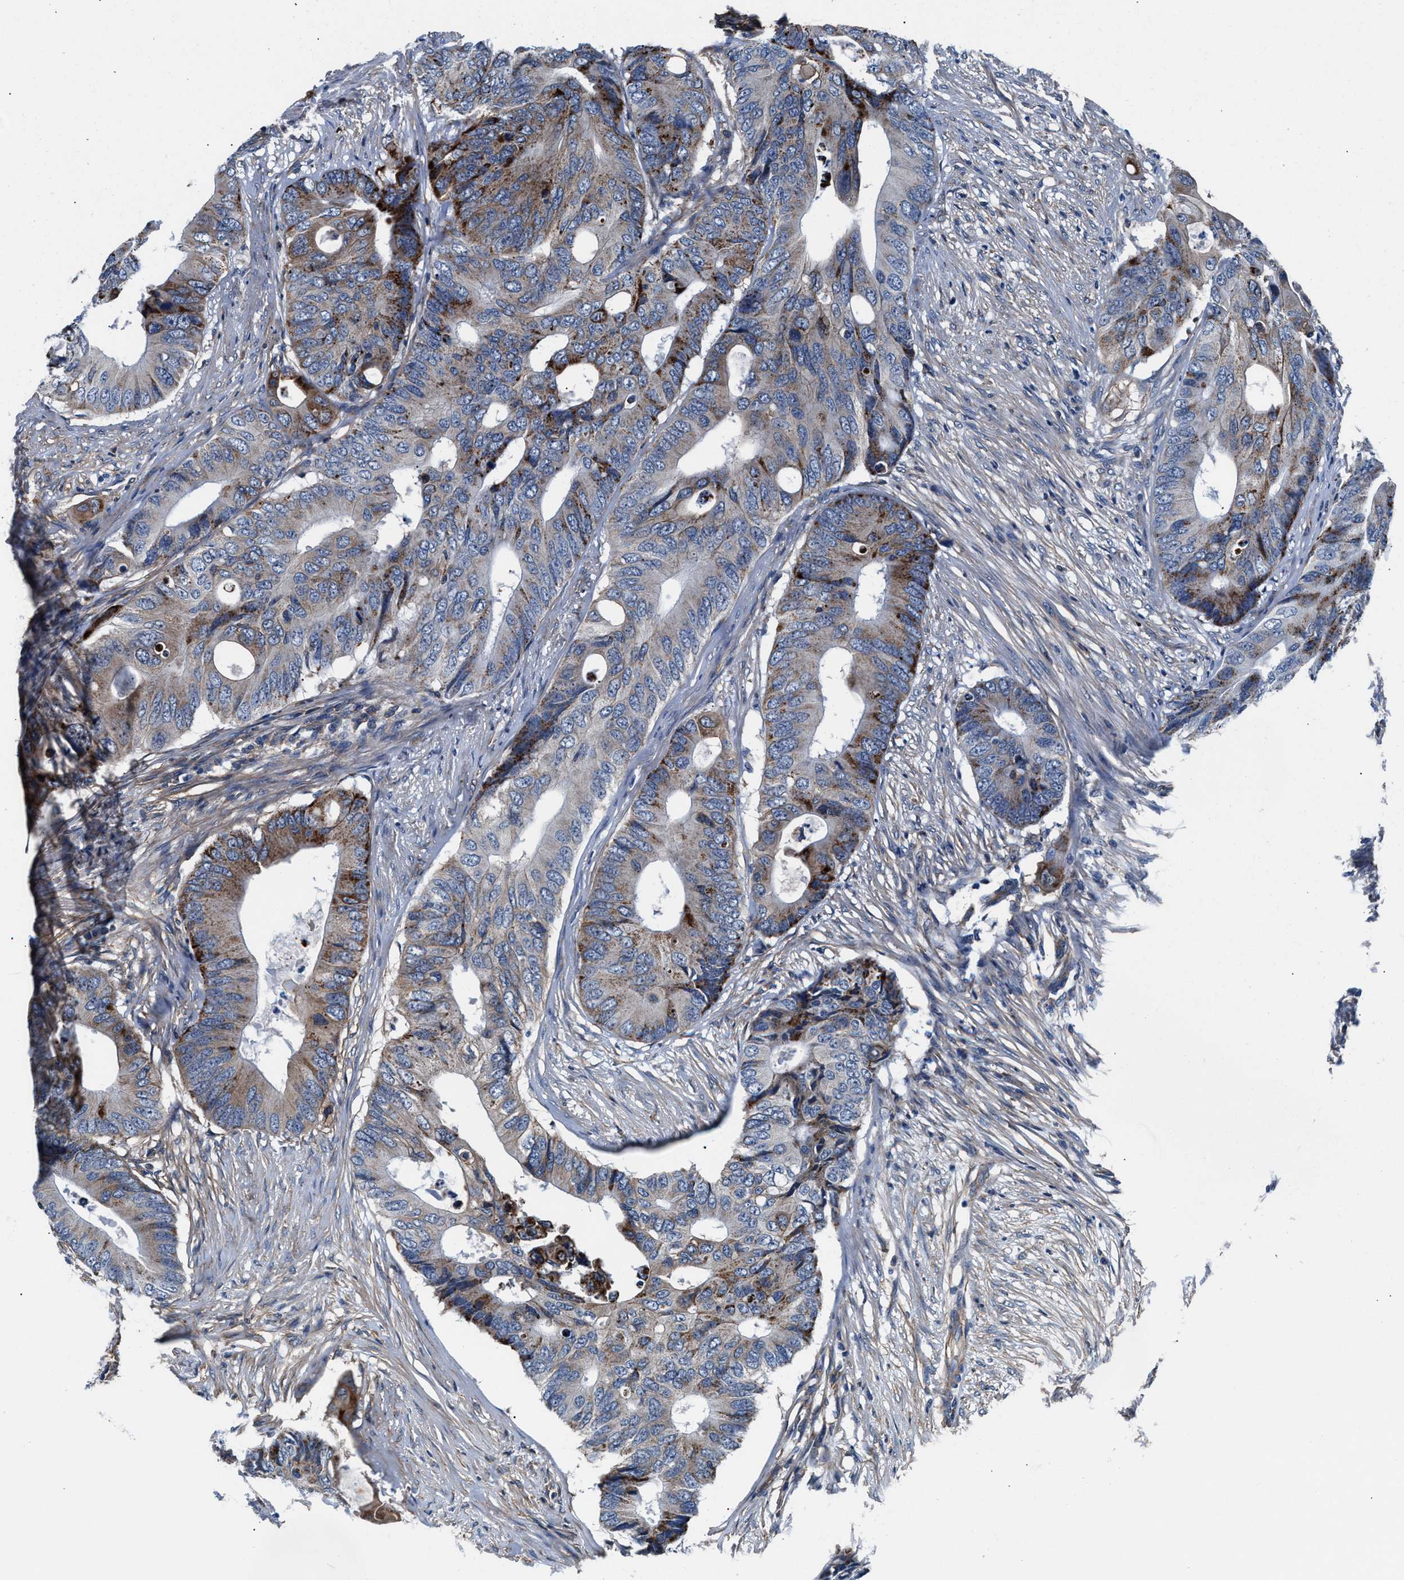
{"staining": {"intensity": "strong", "quantity": "<25%", "location": "cytoplasmic/membranous"}, "tissue": "colorectal cancer", "cell_type": "Tumor cells", "image_type": "cancer", "snomed": [{"axis": "morphology", "description": "Adenocarcinoma, NOS"}, {"axis": "topography", "description": "Colon"}], "caption": "Brown immunohistochemical staining in colorectal cancer (adenocarcinoma) reveals strong cytoplasmic/membranous expression in approximately <25% of tumor cells. (Stains: DAB (3,3'-diaminobenzidine) in brown, nuclei in blue, Microscopy: brightfield microscopy at high magnification).", "gene": "NKTR", "patient": {"sex": "male", "age": 71}}